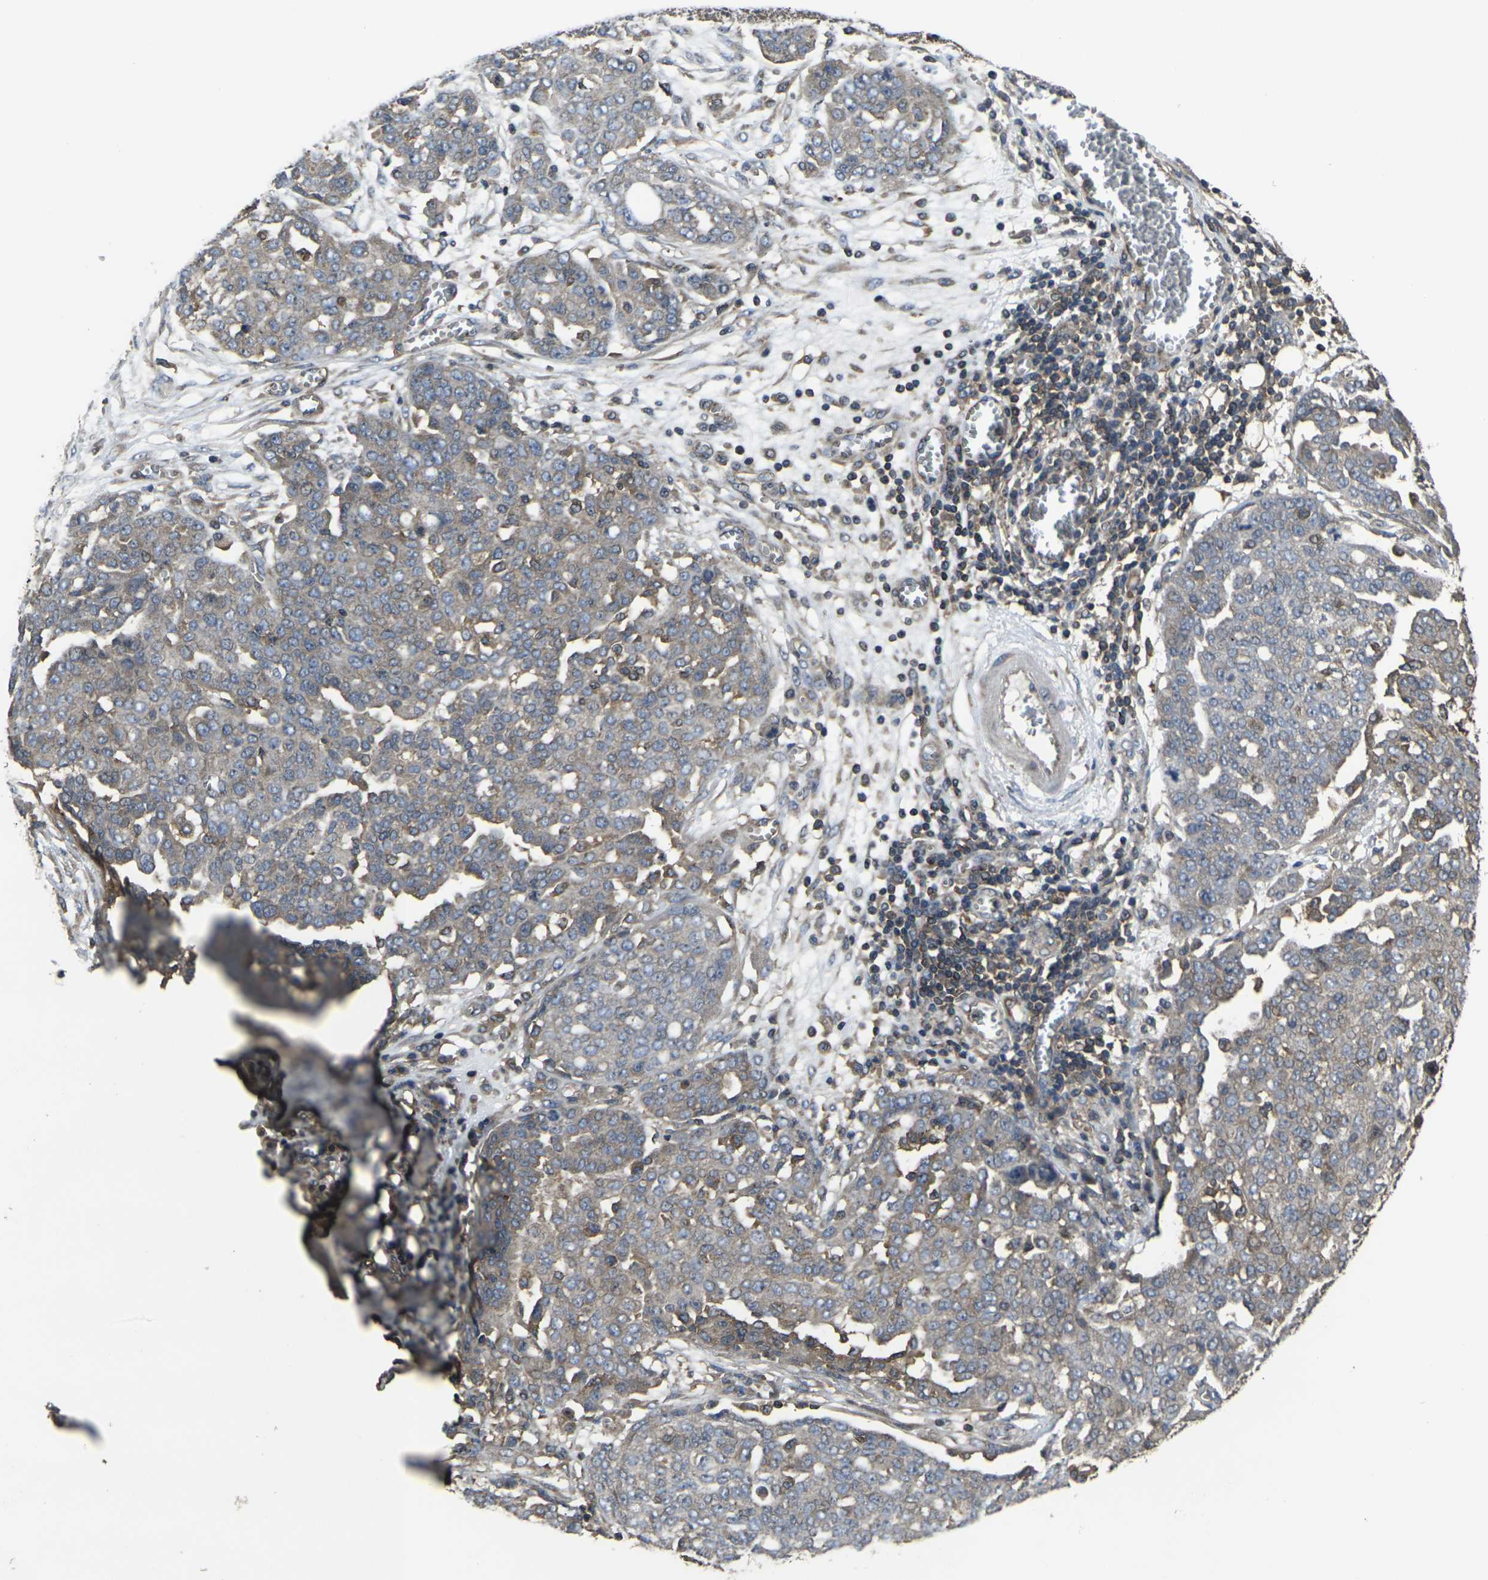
{"staining": {"intensity": "weak", "quantity": ">75%", "location": "cytoplasmic/membranous"}, "tissue": "ovarian cancer", "cell_type": "Tumor cells", "image_type": "cancer", "snomed": [{"axis": "morphology", "description": "Cystadenocarcinoma, serous, NOS"}, {"axis": "topography", "description": "Soft tissue"}, {"axis": "topography", "description": "Ovary"}], "caption": "Immunohistochemical staining of ovarian cancer (serous cystadenocarcinoma) shows low levels of weak cytoplasmic/membranous protein staining in about >75% of tumor cells.", "gene": "PRKACB", "patient": {"sex": "female", "age": 57}}